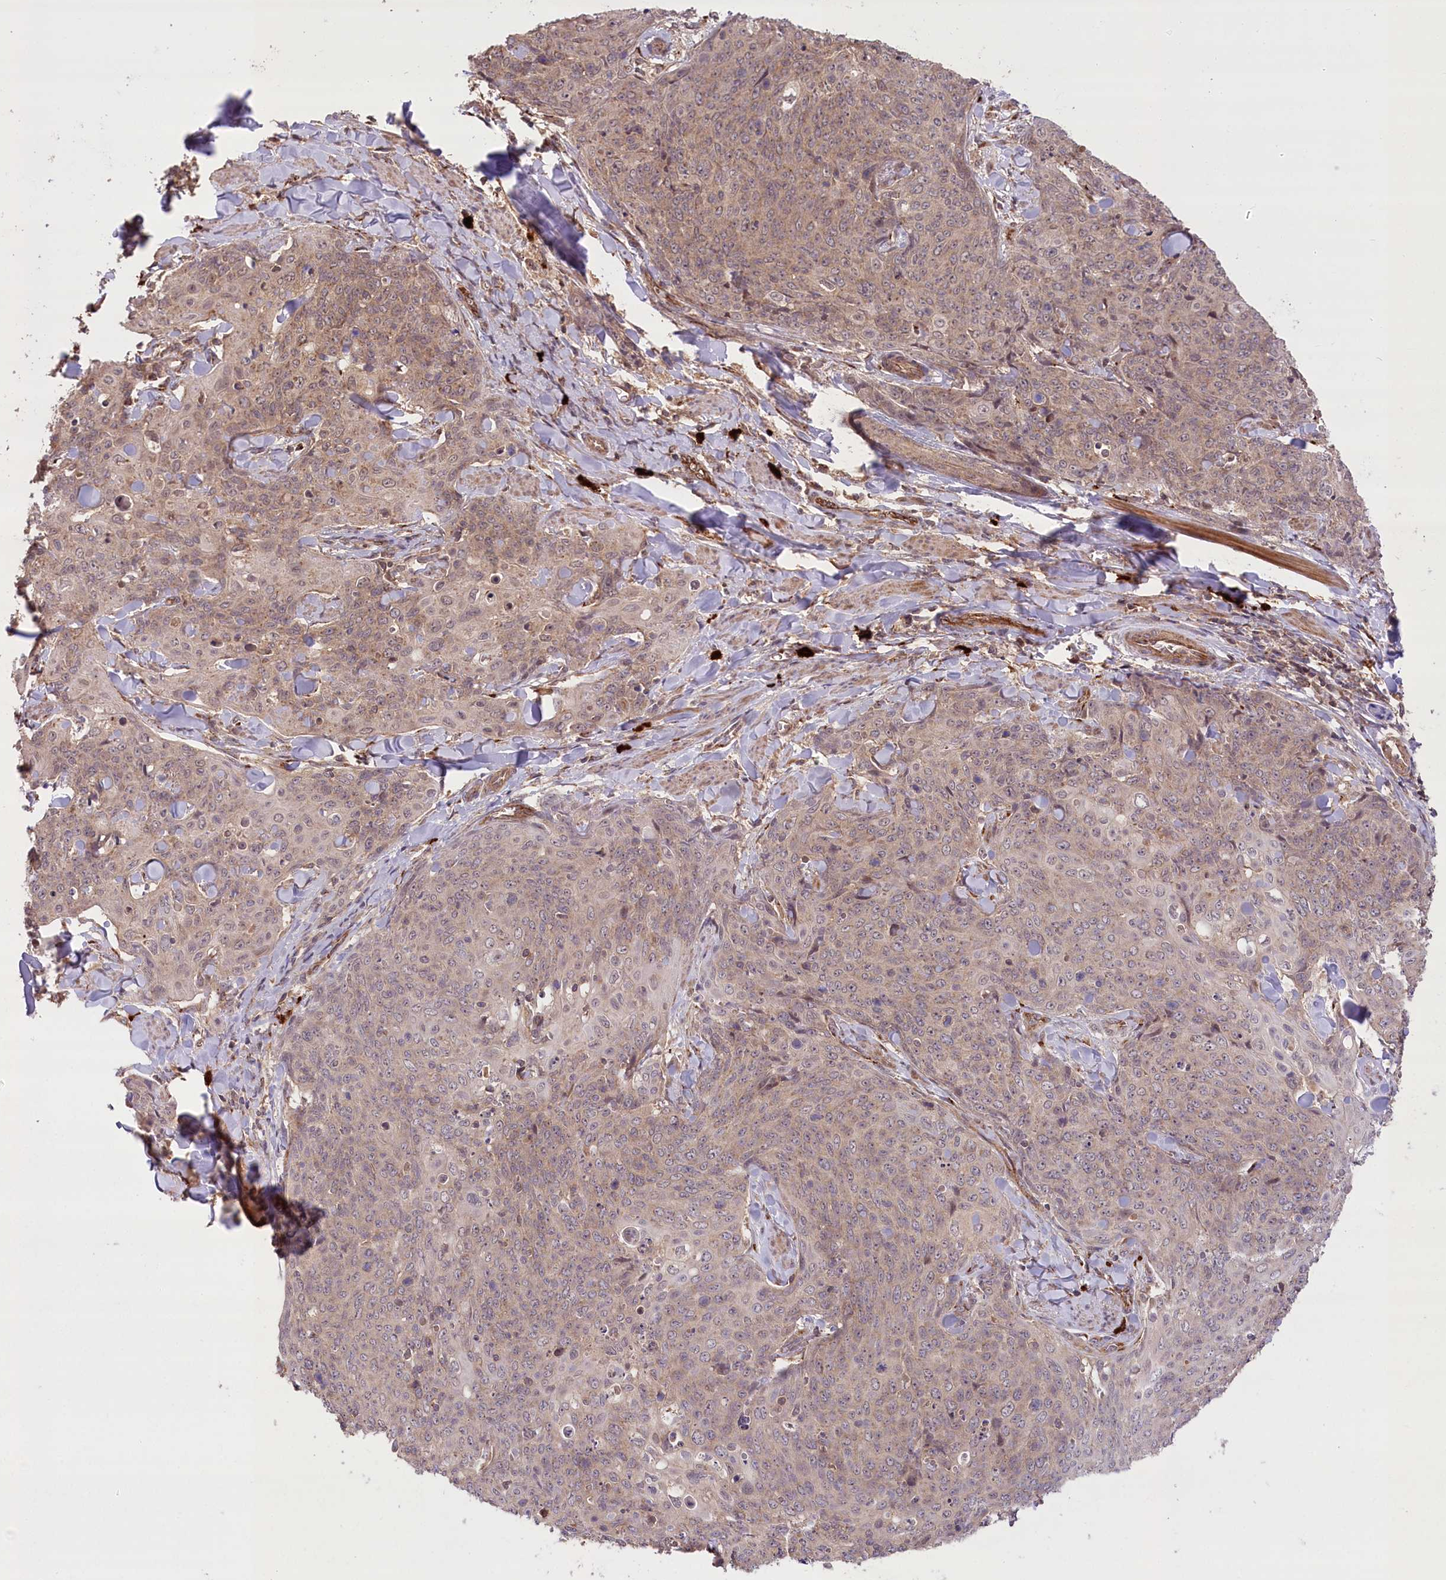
{"staining": {"intensity": "weak", "quantity": "25%-75%", "location": "cytoplasmic/membranous"}, "tissue": "skin cancer", "cell_type": "Tumor cells", "image_type": "cancer", "snomed": [{"axis": "morphology", "description": "Squamous cell carcinoma, NOS"}, {"axis": "topography", "description": "Skin"}, {"axis": "topography", "description": "Vulva"}], "caption": "Immunohistochemistry of human skin squamous cell carcinoma exhibits low levels of weak cytoplasmic/membranous expression in approximately 25%-75% of tumor cells.", "gene": "CARD19", "patient": {"sex": "female", "age": 85}}